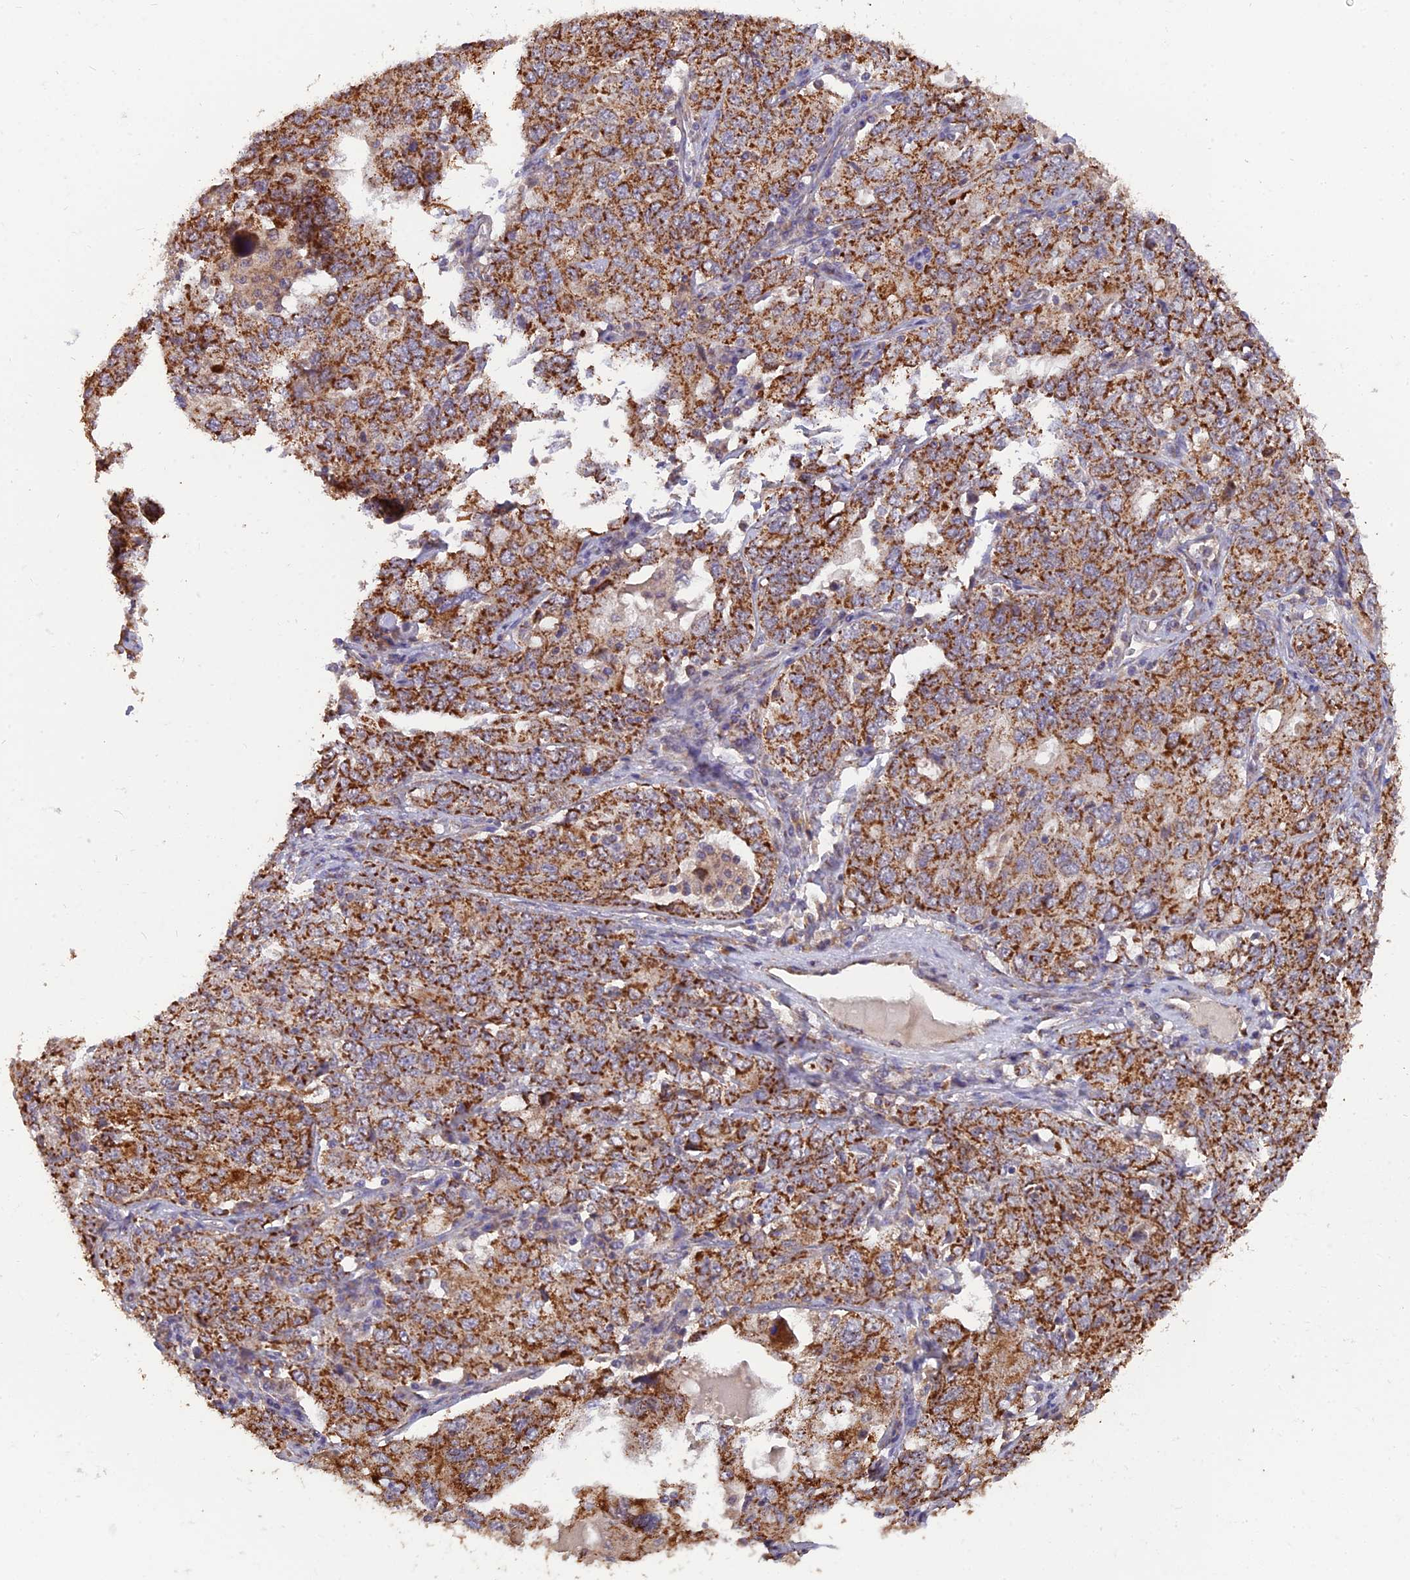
{"staining": {"intensity": "strong", "quantity": ">75%", "location": "cytoplasmic/membranous"}, "tissue": "ovarian cancer", "cell_type": "Tumor cells", "image_type": "cancer", "snomed": [{"axis": "morphology", "description": "Carcinoma, endometroid"}, {"axis": "topography", "description": "Ovary"}], "caption": "Strong cytoplasmic/membranous expression for a protein is present in about >75% of tumor cells of endometroid carcinoma (ovarian) using IHC.", "gene": "IFT22", "patient": {"sex": "female", "age": 62}}